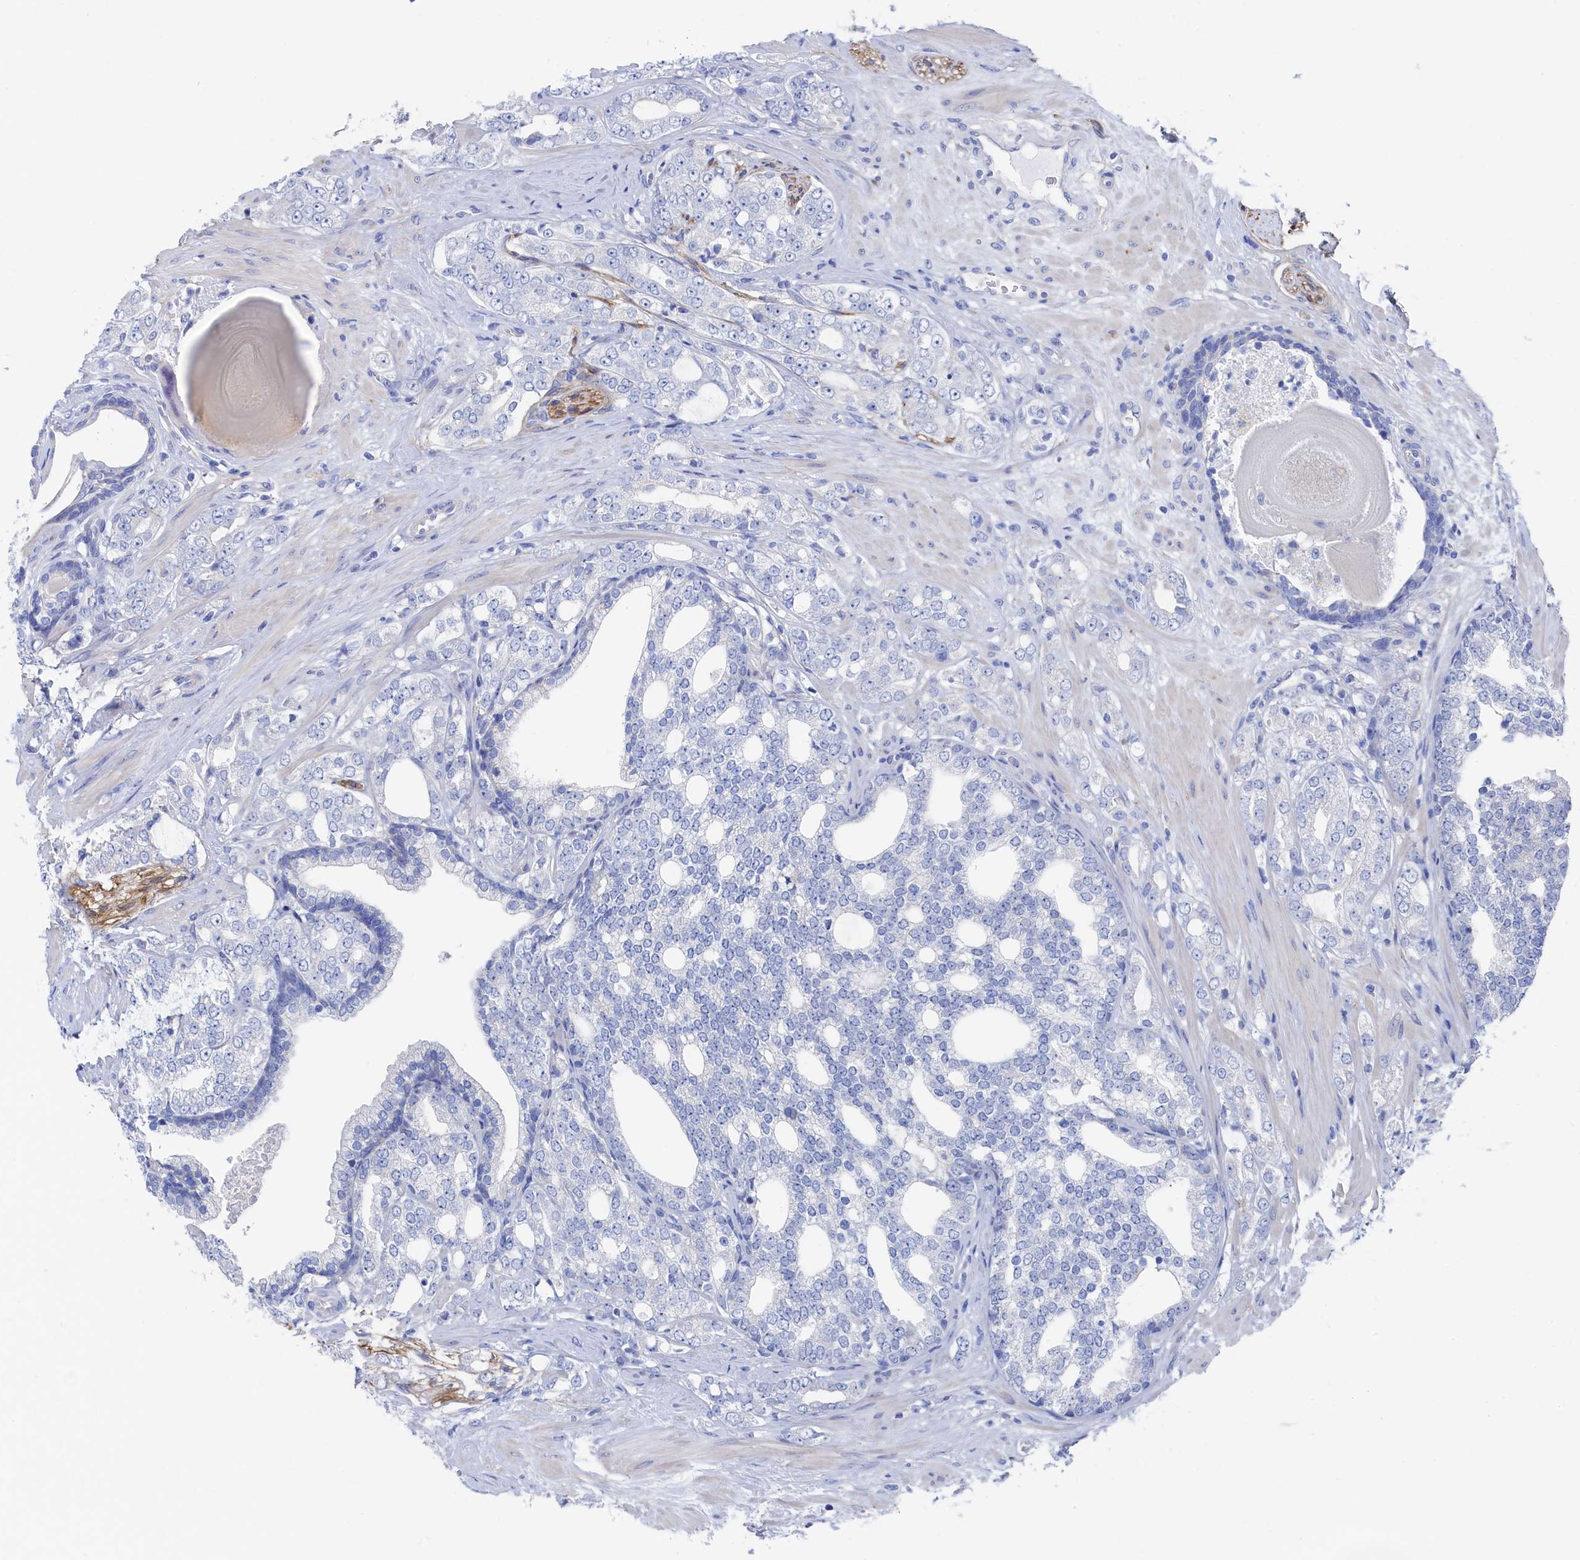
{"staining": {"intensity": "negative", "quantity": "none", "location": "none"}, "tissue": "prostate cancer", "cell_type": "Tumor cells", "image_type": "cancer", "snomed": [{"axis": "morphology", "description": "Adenocarcinoma, High grade"}, {"axis": "topography", "description": "Prostate"}], "caption": "The micrograph demonstrates no significant positivity in tumor cells of prostate cancer (adenocarcinoma (high-grade)).", "gene": "TMOD2", "patient": {"sex": "male", "age": 64}}